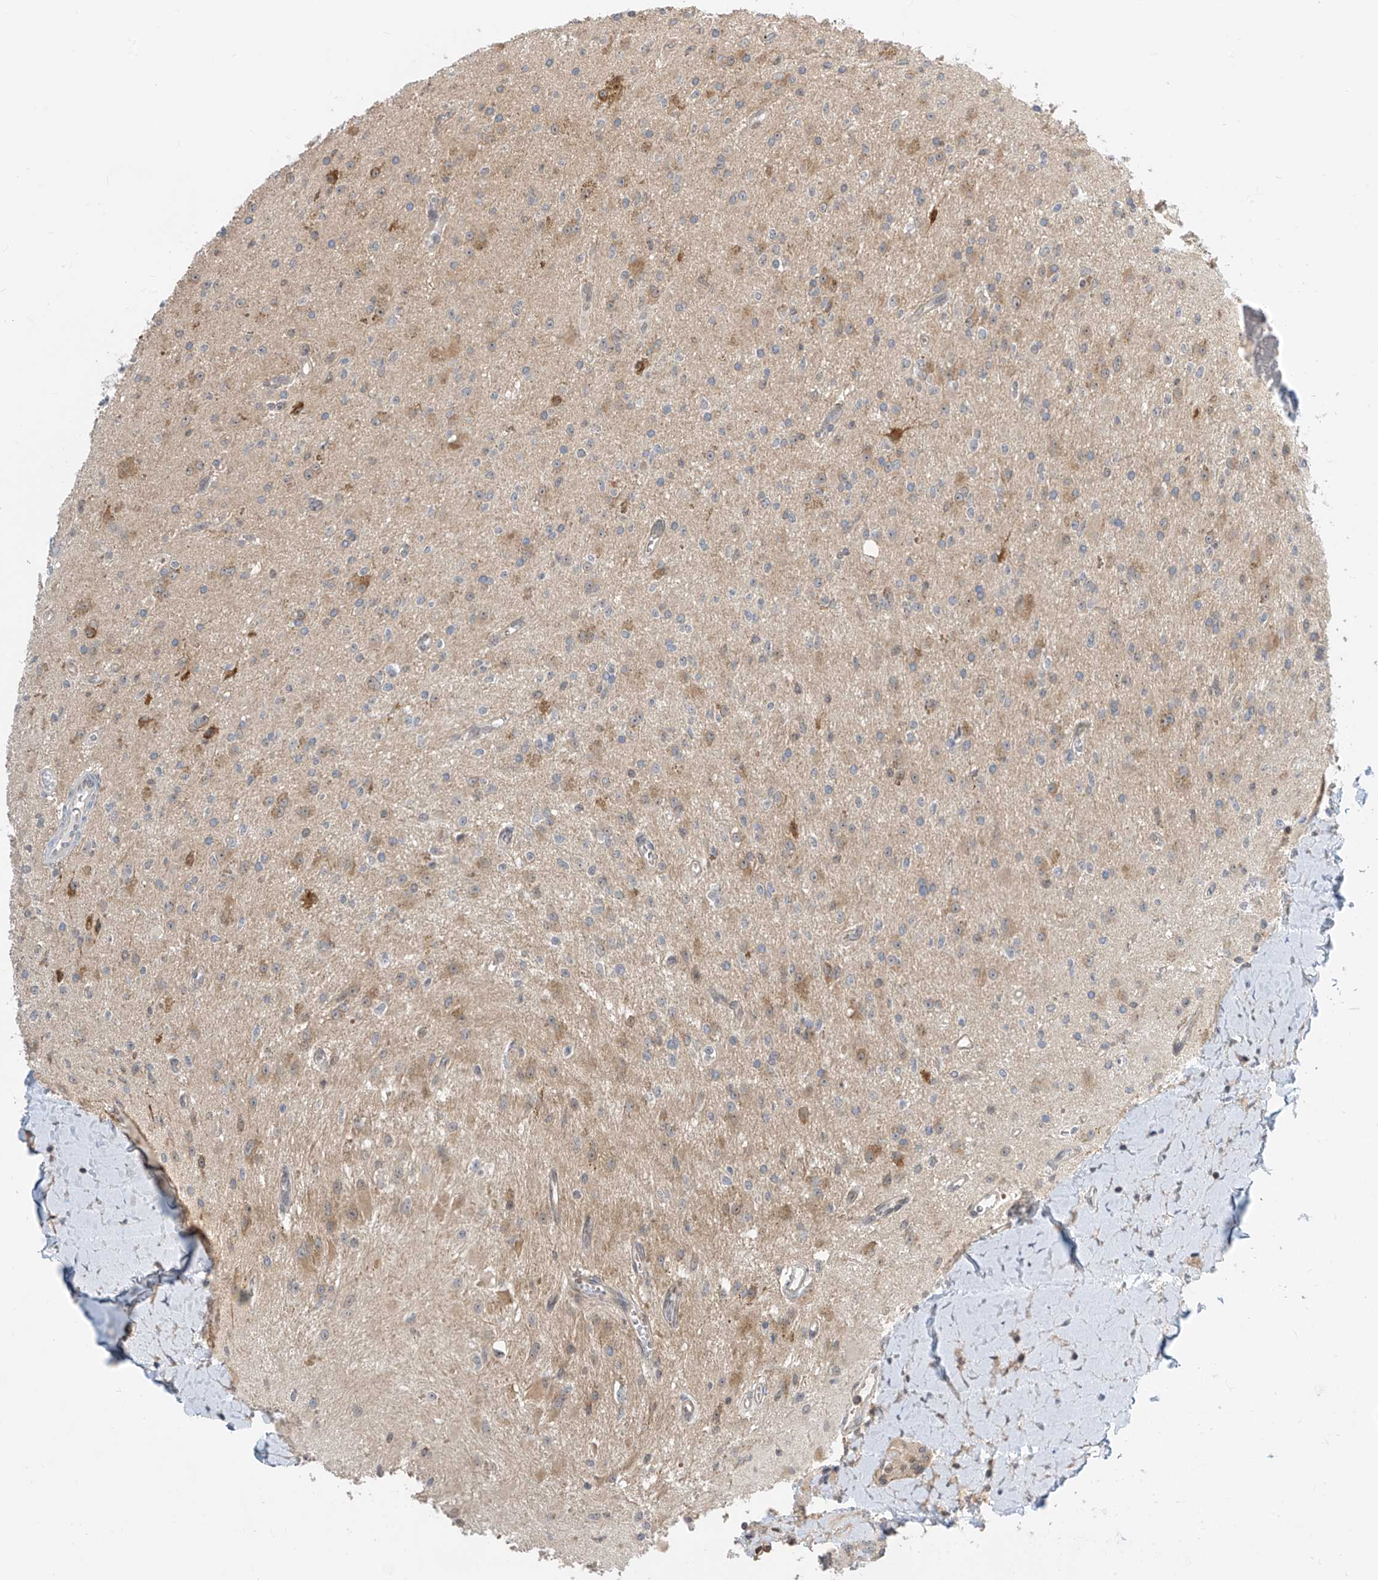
{"staining": {"intensity": "weak", "quantity": "25%-75%", "location": "cytoplasmic/membranous"}, "tissue": "glioma", "cell_type": "Tumor cells", "image_type": "cancer", "snomed": [{"axis": "morphology", "description": "Glioma, malignant, High grade"}, {"axis": "topography", "description": "Brain"}], "caption": "Immunohistochemical staining of human malignant high-grade glioma demonstrates weak cytoplasmic/membranous protein expression in approximately 25%-75% of tumor cells.", "gene": "TTC38", "patient": {"sex": "male", "age": 34}}